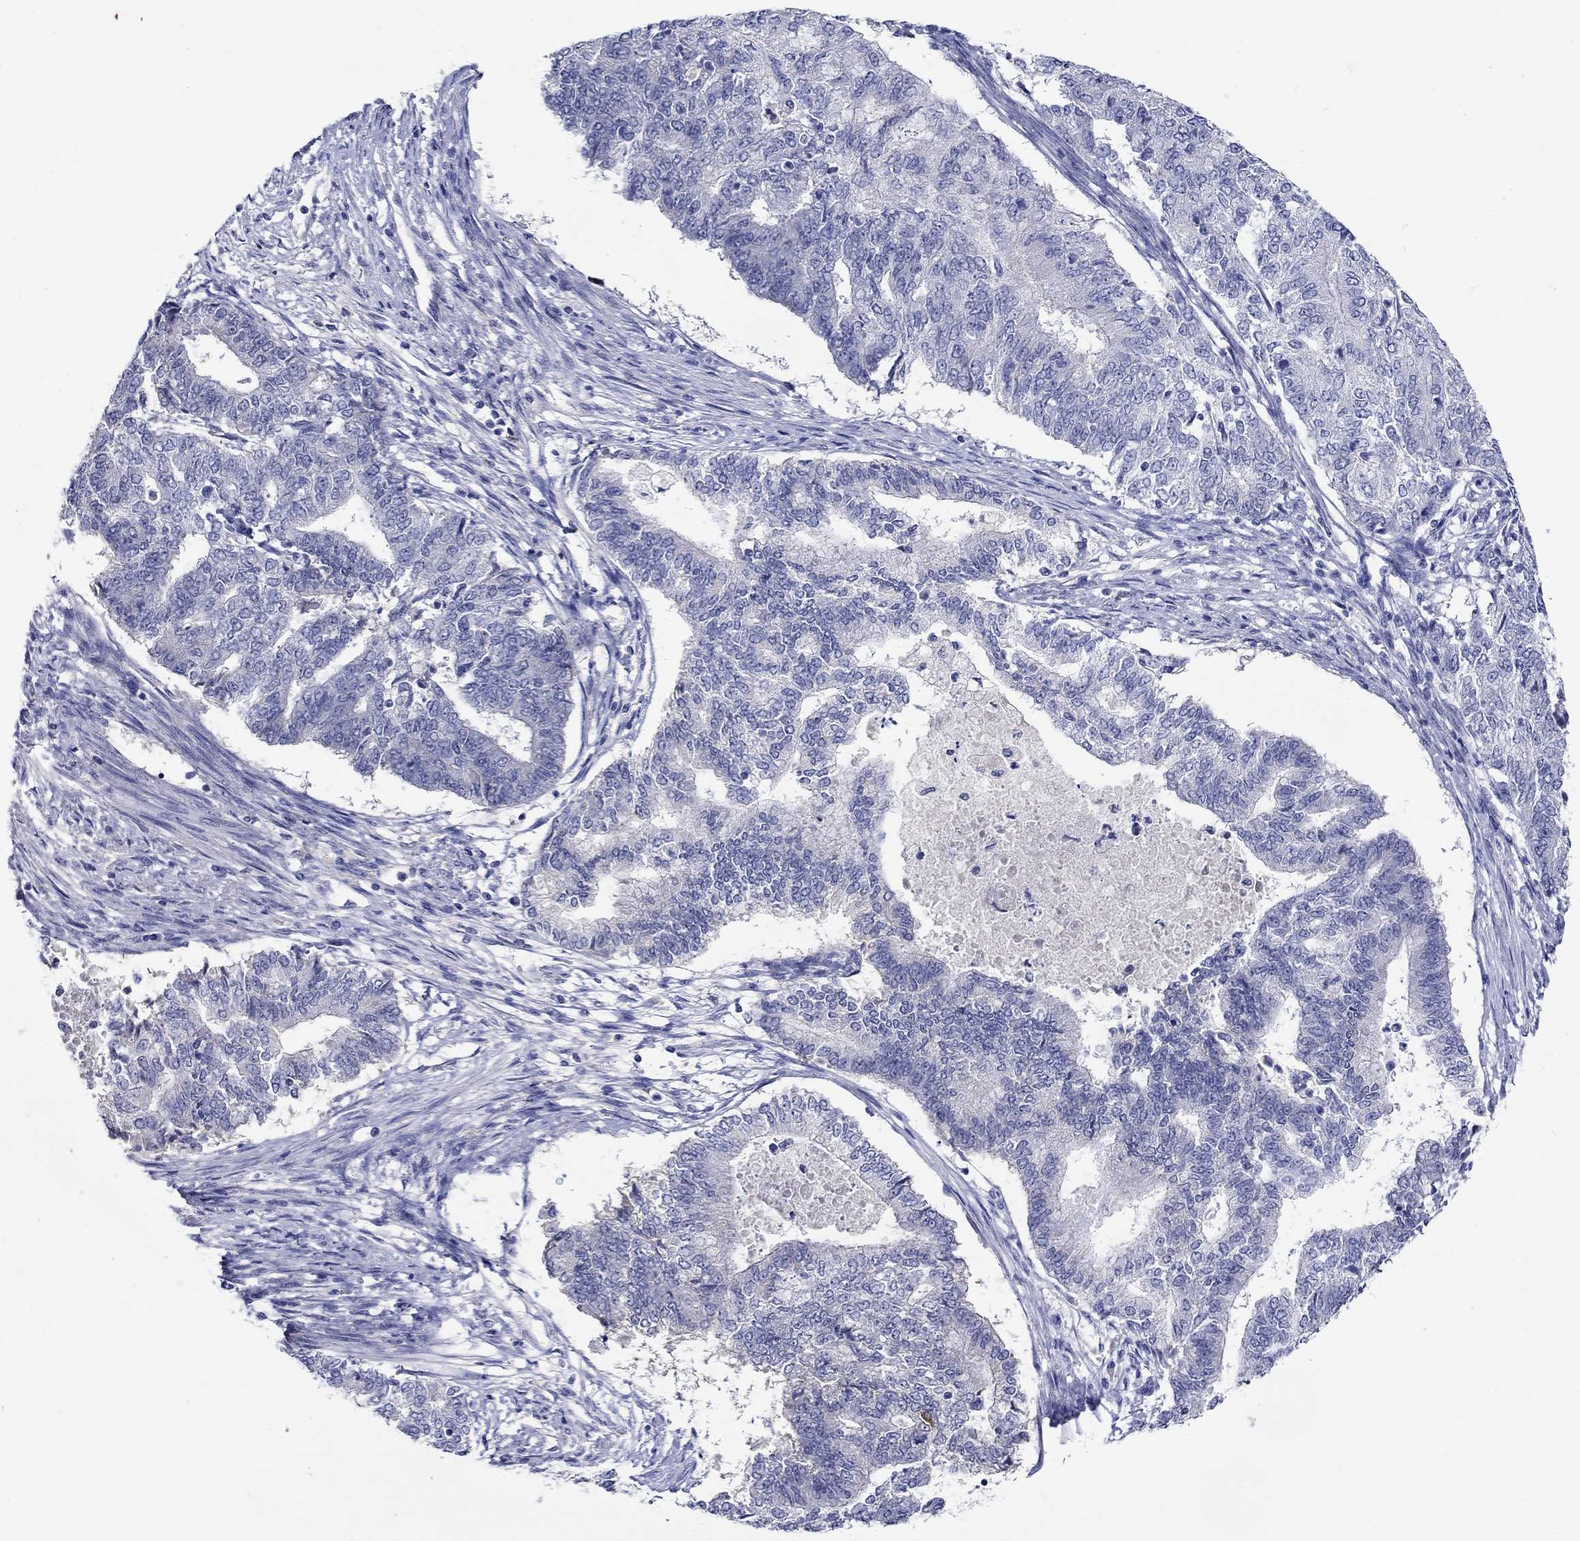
{"staining": {"intensity": "negative", "quantity": "none", "location": "none"}, "tissue": "endometrial cancer", "cell_type": "Tumor cells", "image_type": "cancer", "snomed": [{"axis": "morphology", "description": "Adenocarcinoma, NOS"}, {"axis": "topography", "description": "Endometrium"}], "caption": "The image reveals no significant staining in tumor cells of endometrial adenocarcinoma. Nuclei are stained in blue.", "gene": "SLC30A3", "patient": {"sex": "female", "age": 65}}